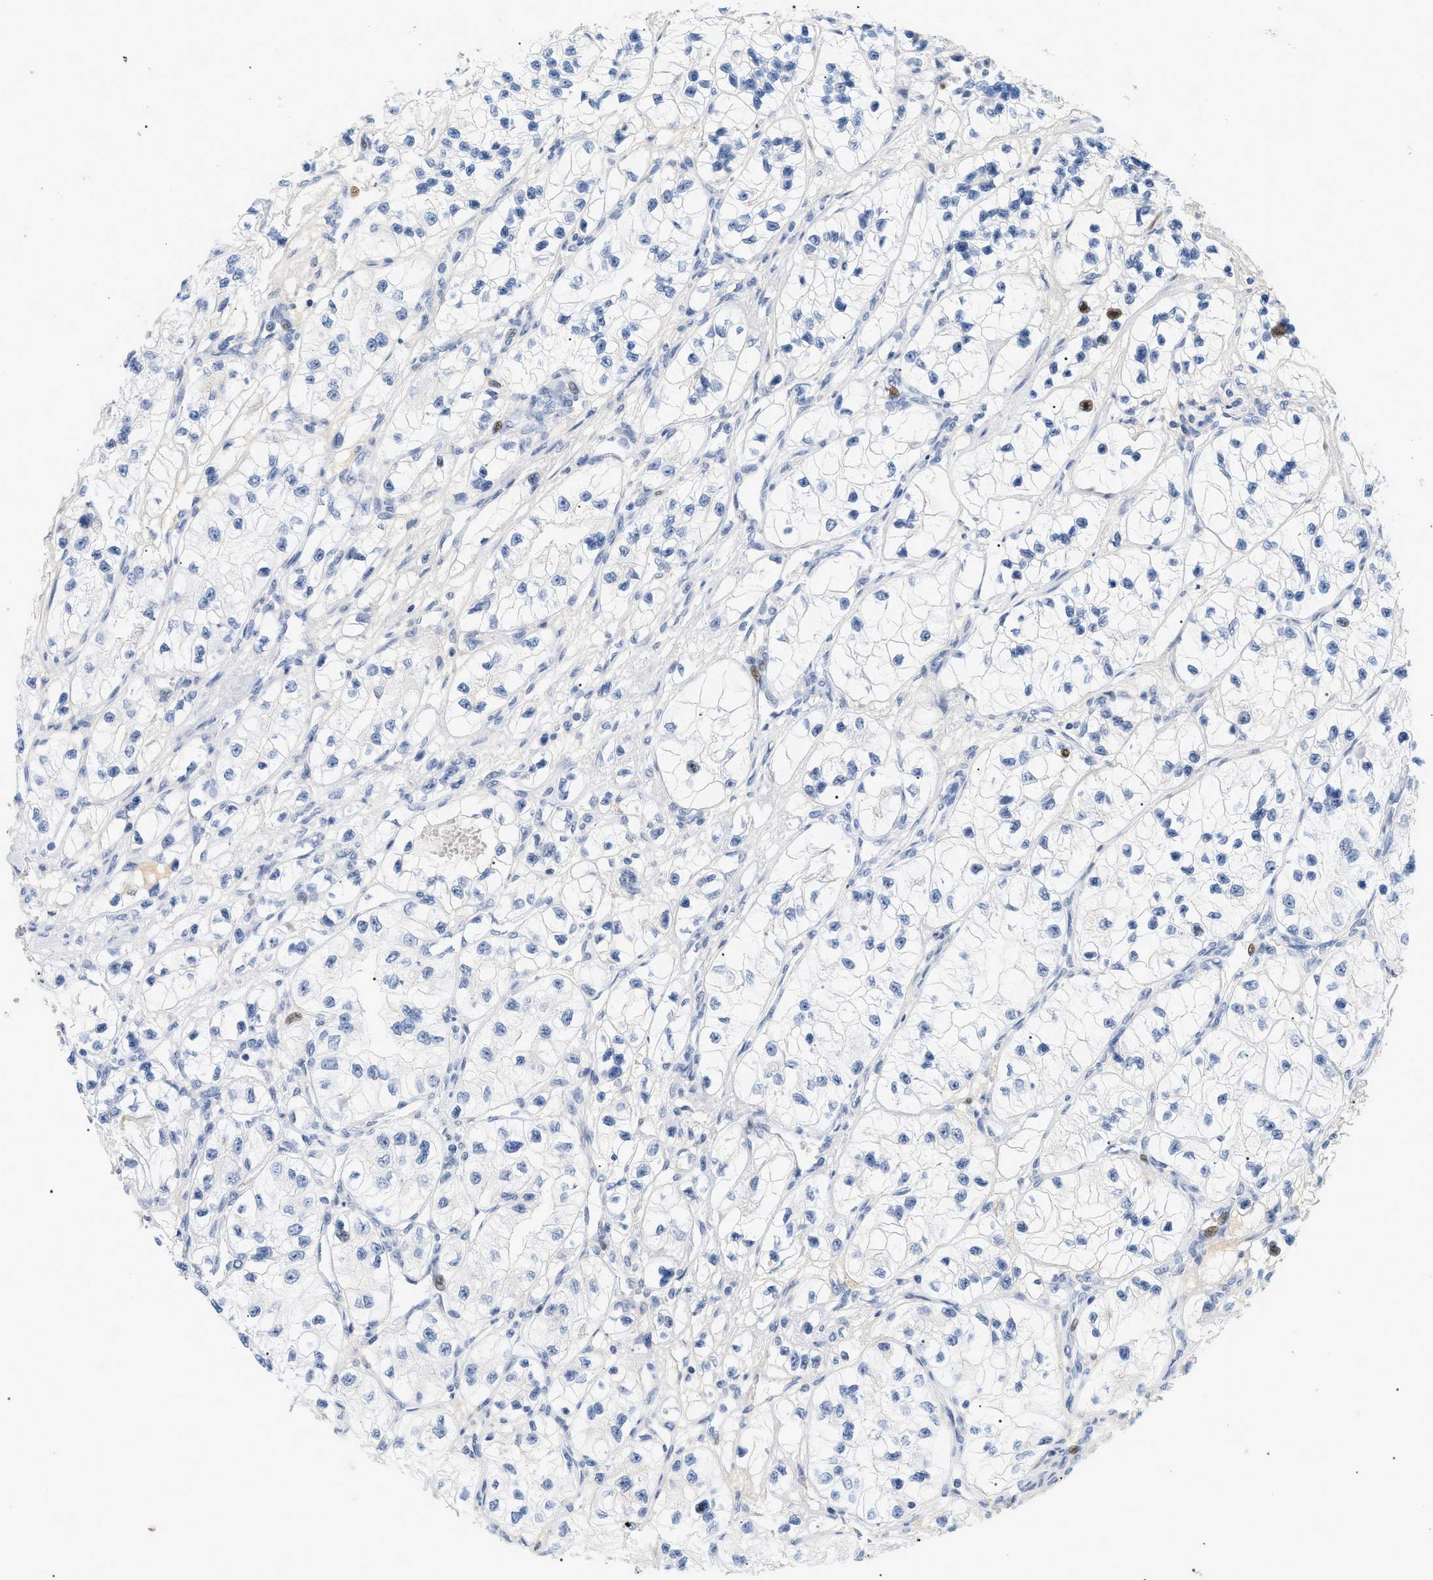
{"staining": {"intensity": "moderate", "quantity": "<25%", "location": "nuclear"}, "tissue": "renal cancer", "cell_type": "Tumor cells", "image_type": "cancer", "snomed": [{"axis": "morphology", "description": "Adenocarcinoma, NOS"}, {"axis": "topography", "description": "Kidney"}], "caption": "IHC (DAB) staining of adenocarcinoma (renal) exhibits moderate nuclear protein staining in about <25% of tumor cells. (DAB (3,3'-diaminobenzidine) = brown stain, brightfield microscopy at high magnification).", "gene": "CFH", "patient": {"sex": "female", "age": 57}}